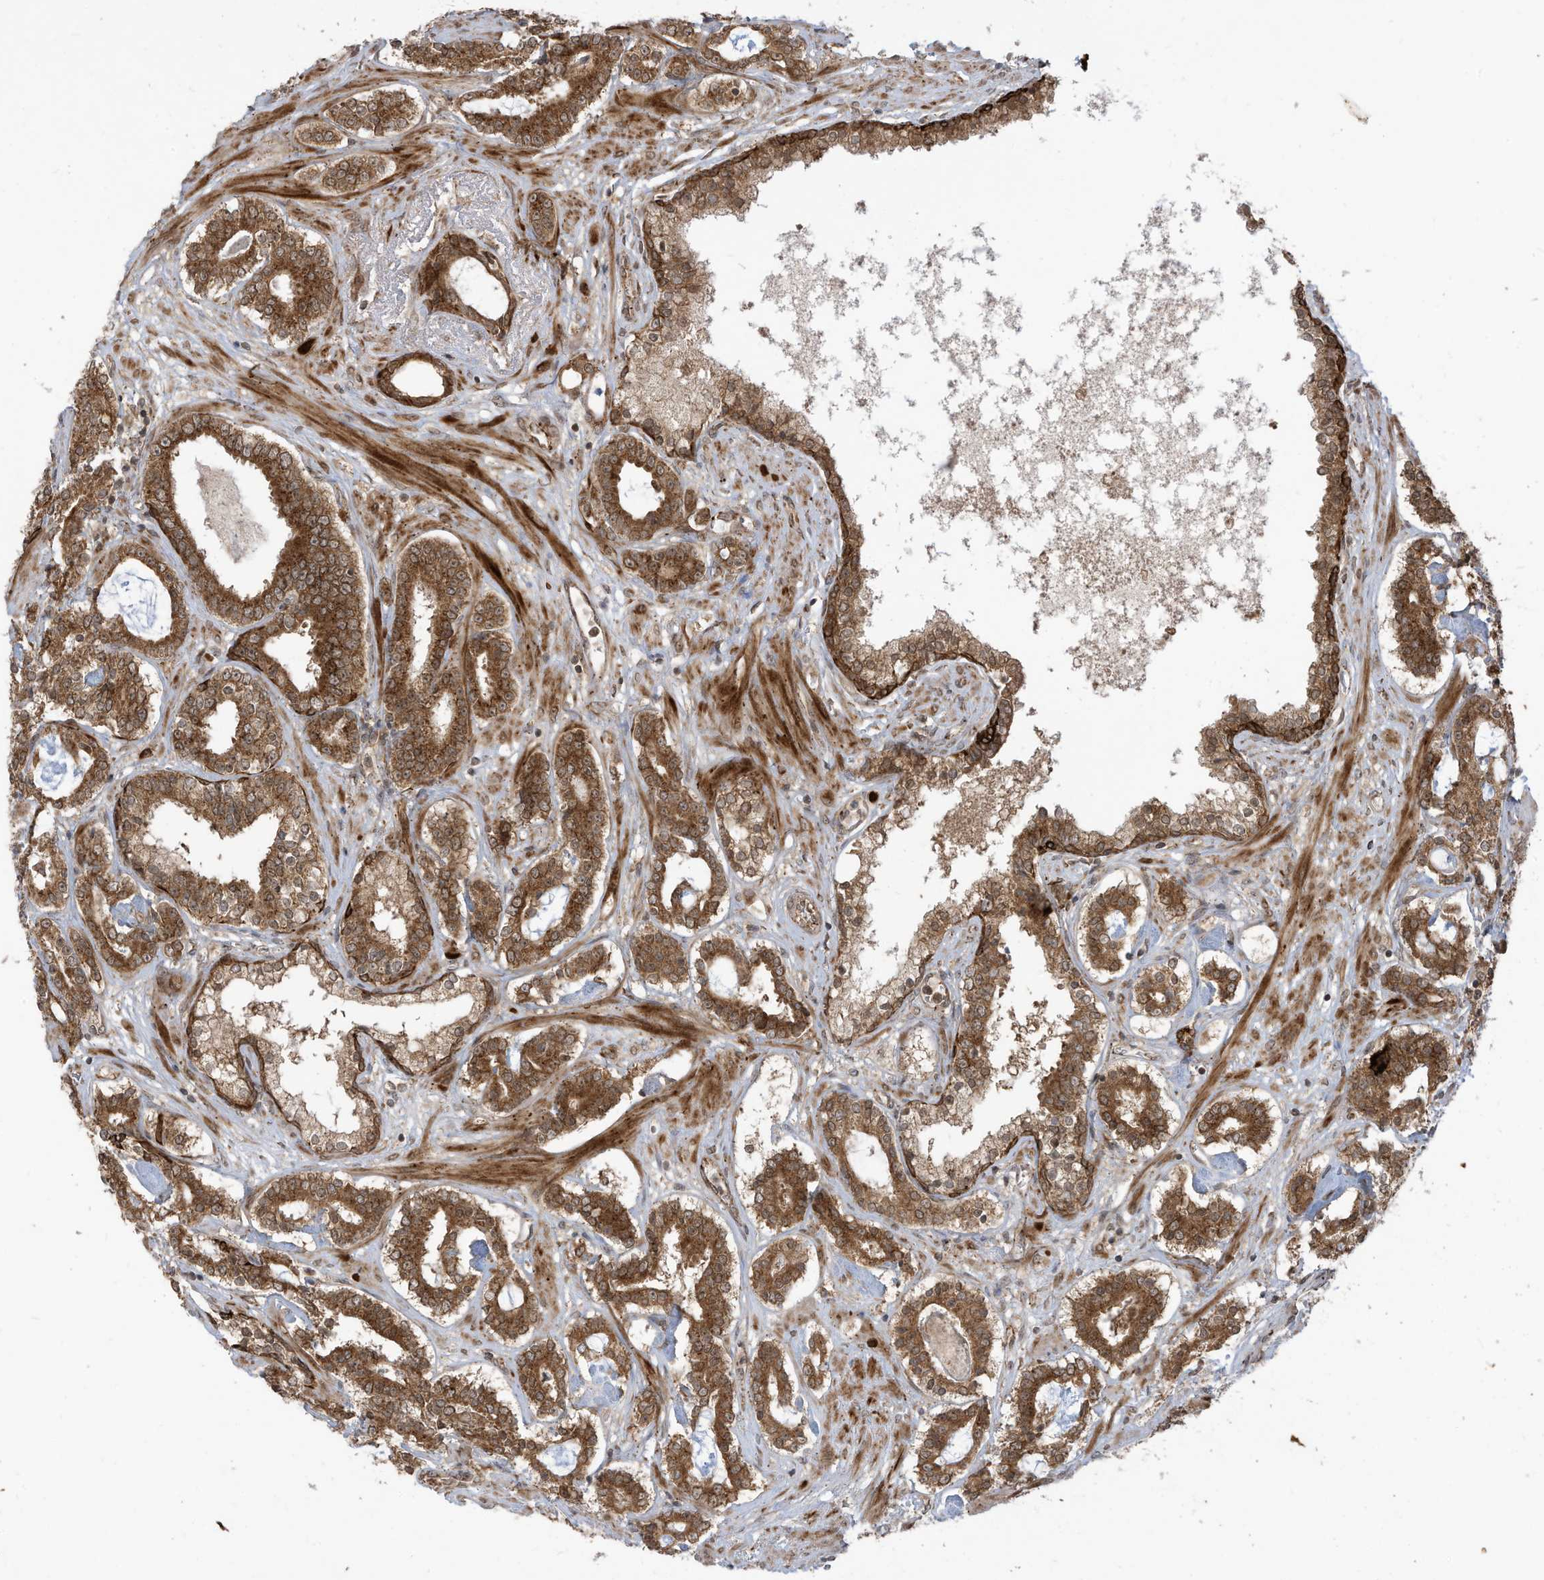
{"staining": {"intensity": "moderate", "quantity": ">75%", "location": "cytoplasmic/membranous"}, "tissue": "prostate cancer", "cell_type": "Tumor cells", "image_type": "cancer", "snomed": [{"axis": "morphology", "description": "Adenocarcinoma, High grade"}, {"axis": "topography", "description": "Prostate"}], "caption": "DAB (3,3'-diaminobenzidine) immunohistochemical staining of human prostate high-grade adenocarcinoma reveals moderate cytoplasmic/membranous protein positivity in approximately >75% of tumor cells.", "gene": "TRIM67", "patient": {"sex": "male", "age": 58}}